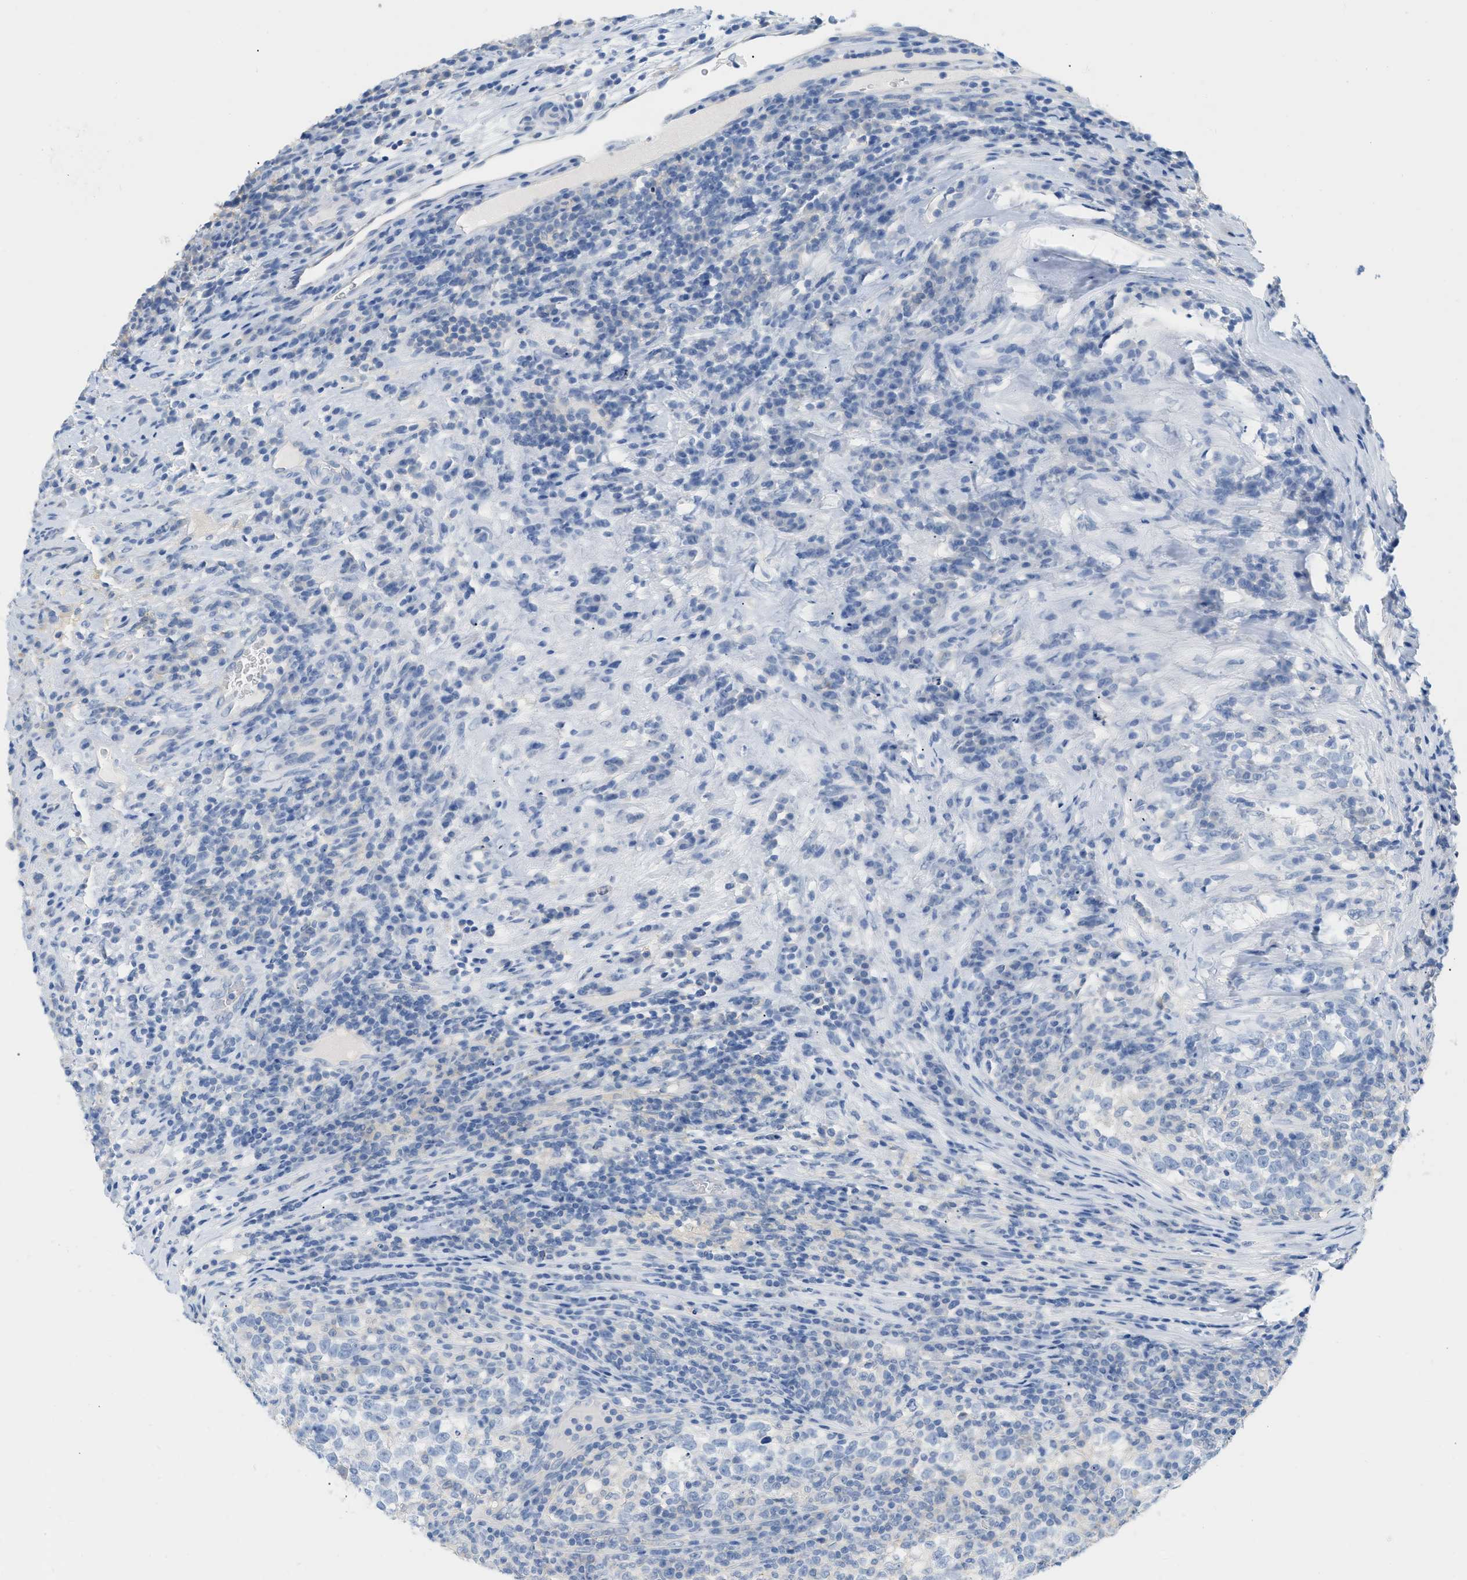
{"staining": {"intensity": "negative", "quantity": "none", "location": "none"}, "tissue": "testis cancer", "cell_type": "Tumor cells", "image_type": "cancer", "snomed": [{"axis": "morphology", "description": "Normal tissue, NOS"}, {"axis": "morphology", "description": "Seminoma, NOS"}, {"axis": "topography", "description": "Testis"}], "caption": "DAB (3,3'-diaminobenzidine) immunohistochemical staining of human testis seminoma shows no significant staining in tumor cells.", "gene": "PAPPA", "patient": {"sex": "male", "age": 43}}